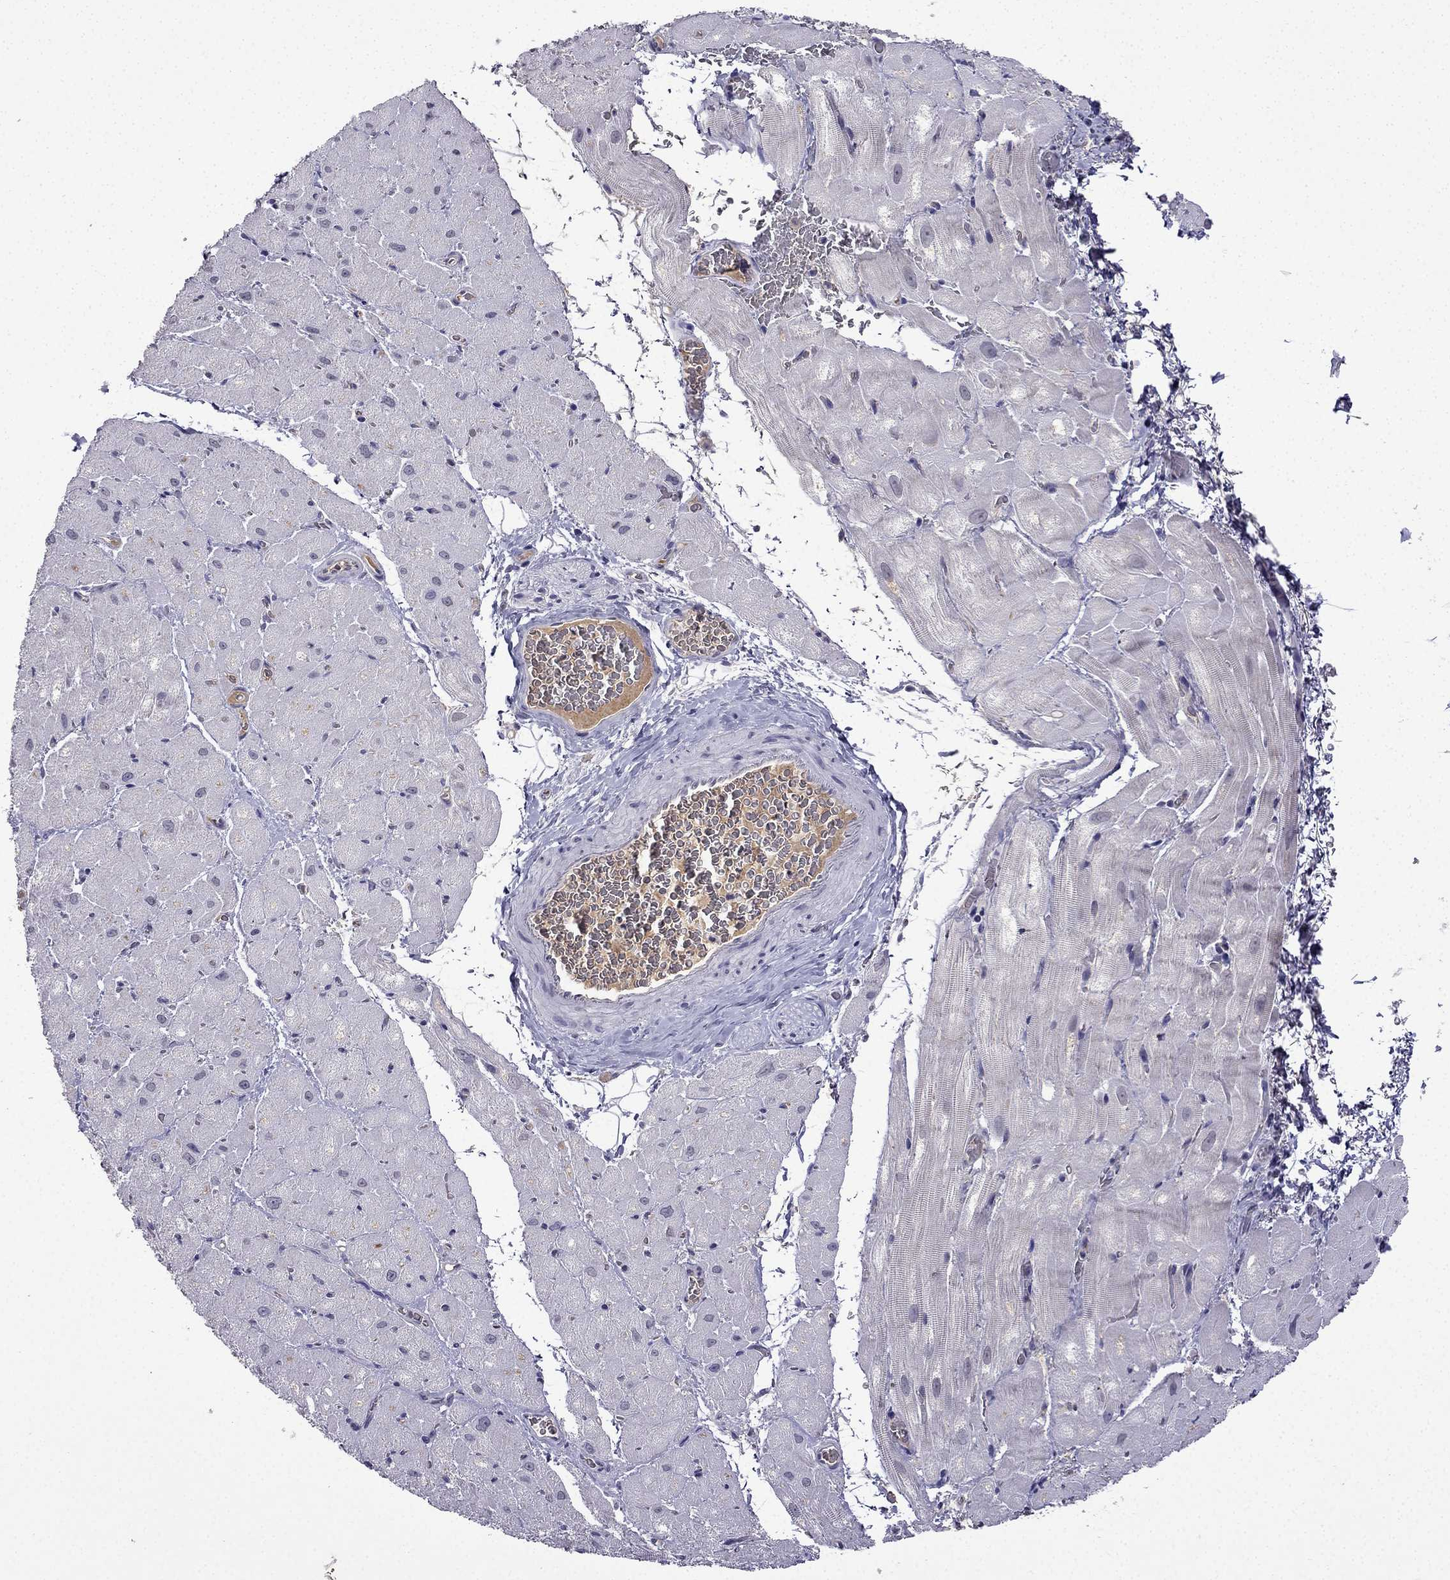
{"staining": {"intensity": "negative", "quantity": "none", "location": "none"}, "tissue": "heart muscle", "cell_type": "Cardiomyocytes", "image_type": "normal", "snomed": [{"axis": "morphology", "description": "Normal tissue, NOS"}, {"axis": "topography", "description": "Heart"}], "caption": "High magnification brightfield microscopy of normal heart muscle stained with DAB (brown) and counterstained with hematoxylin (blue): cardiomyocytes show no significant staining.", "gene": "UHRF1", "patient": {"sex": "male", "age": 61}}